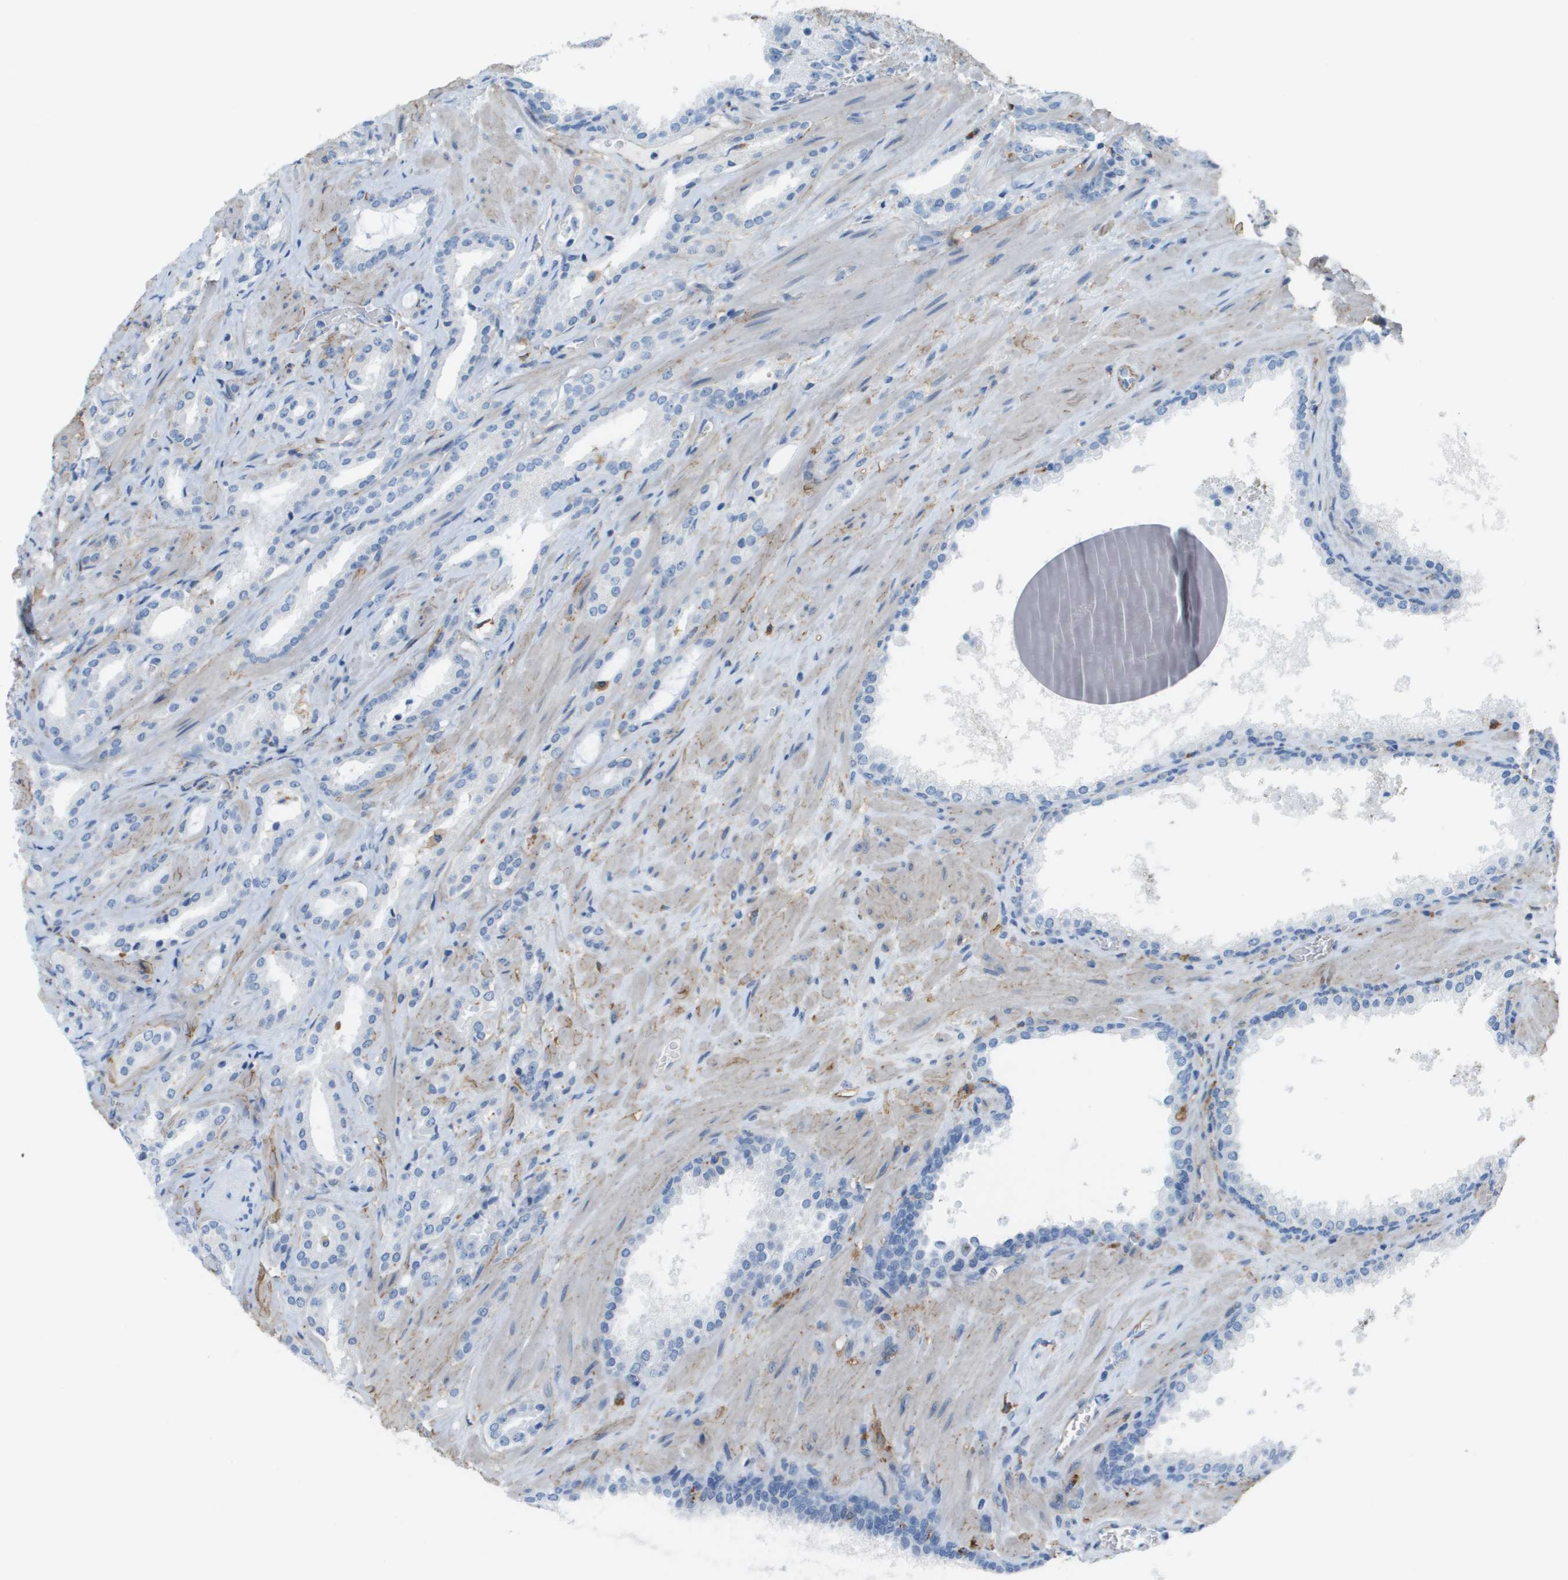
{"staining": {"intensity": "negative", "quantity": "none", "location": "none"}, "tissue": "prostate cancer", "cell_type": "Tumor cells", "image_type": "cancer", "snomed": [{"axis": "morphology", "description": "Adenocarcinoma, High grade"}, {"axis": "topography", "description": "Prostate"}], "caption": "Prostate cancer was stained to show a protein in brown. There is no significant staining in tumor cells. The staining was performed using DAB (3,3'-diaminobenzidine) to visualize the protein expression in brown, while the nuclei were stained in blue with hematoxylin (Magnification: 20x).", "gene": "ZBTB43", "patient": {"sex": "male", "age": 64}}